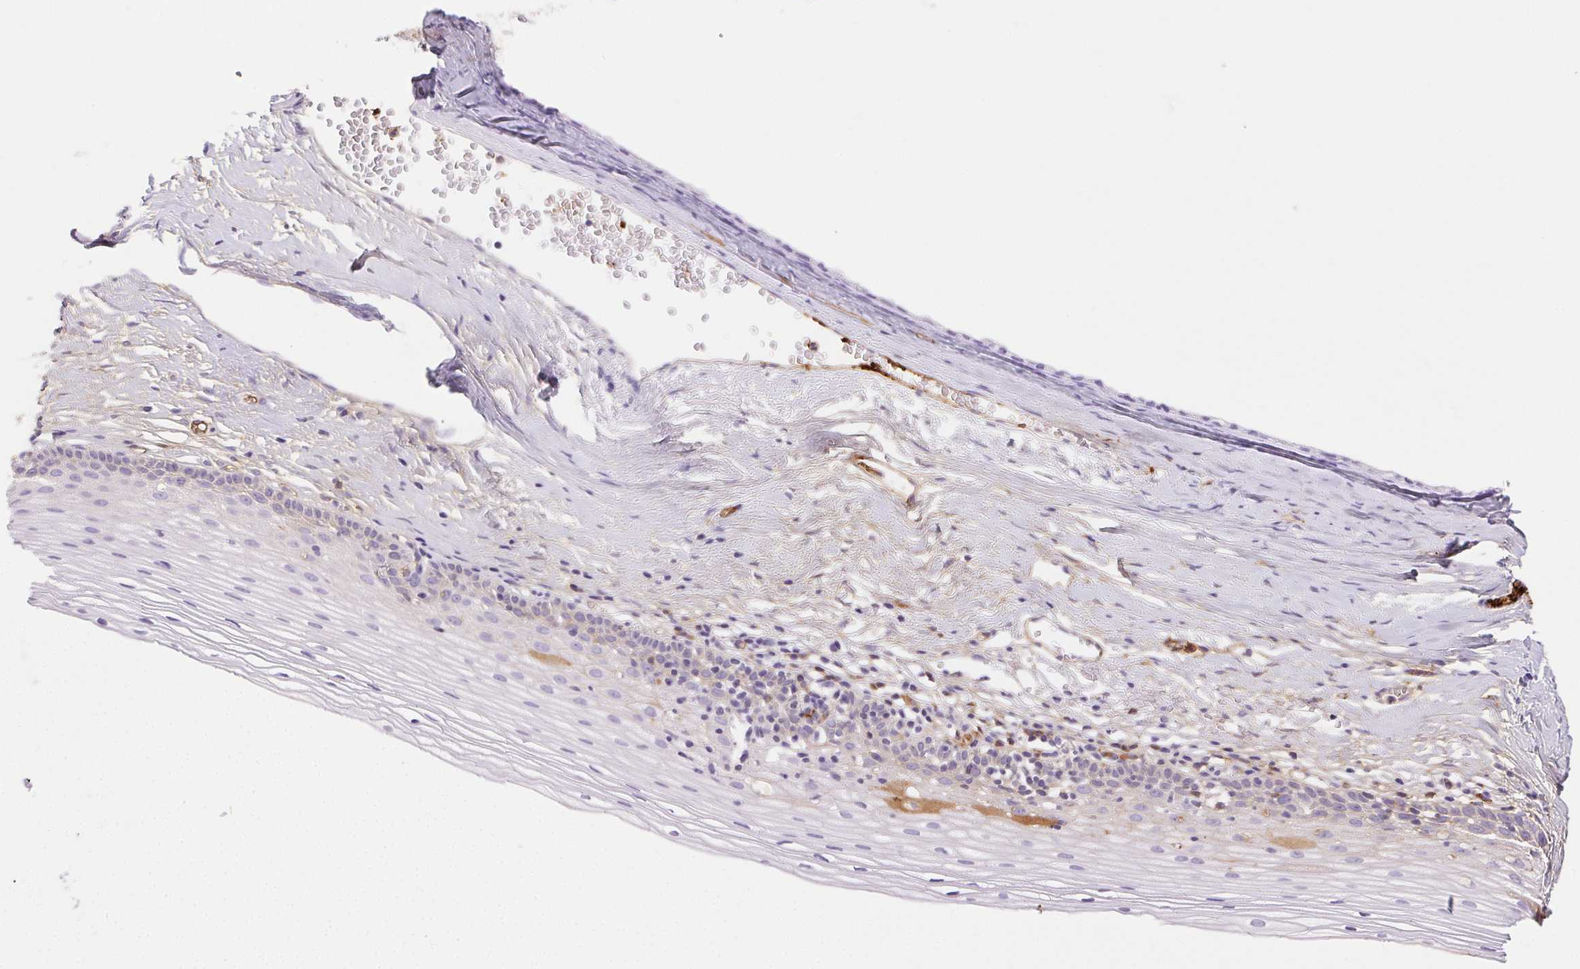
{"staining": {"intensity": "strong", "quantity": "<25%", "location": "nuclear"}, "tissue": "cervix", "cell_type": "Glandular cells", "image_type": "normal", "snomed": [{"axis": "morphology", "description": "Normal tissue, NOS"}, {"axis": "topography", "description": "Cervix"}], "caption": "Strong nuclear positivity is present in about <25% of glandular cells in unremarkable cervix. (DAB IHC with brightfield microscopy, high magnification).", "gene": "FGA", "patient": {"sex": "female", "age": 40}}